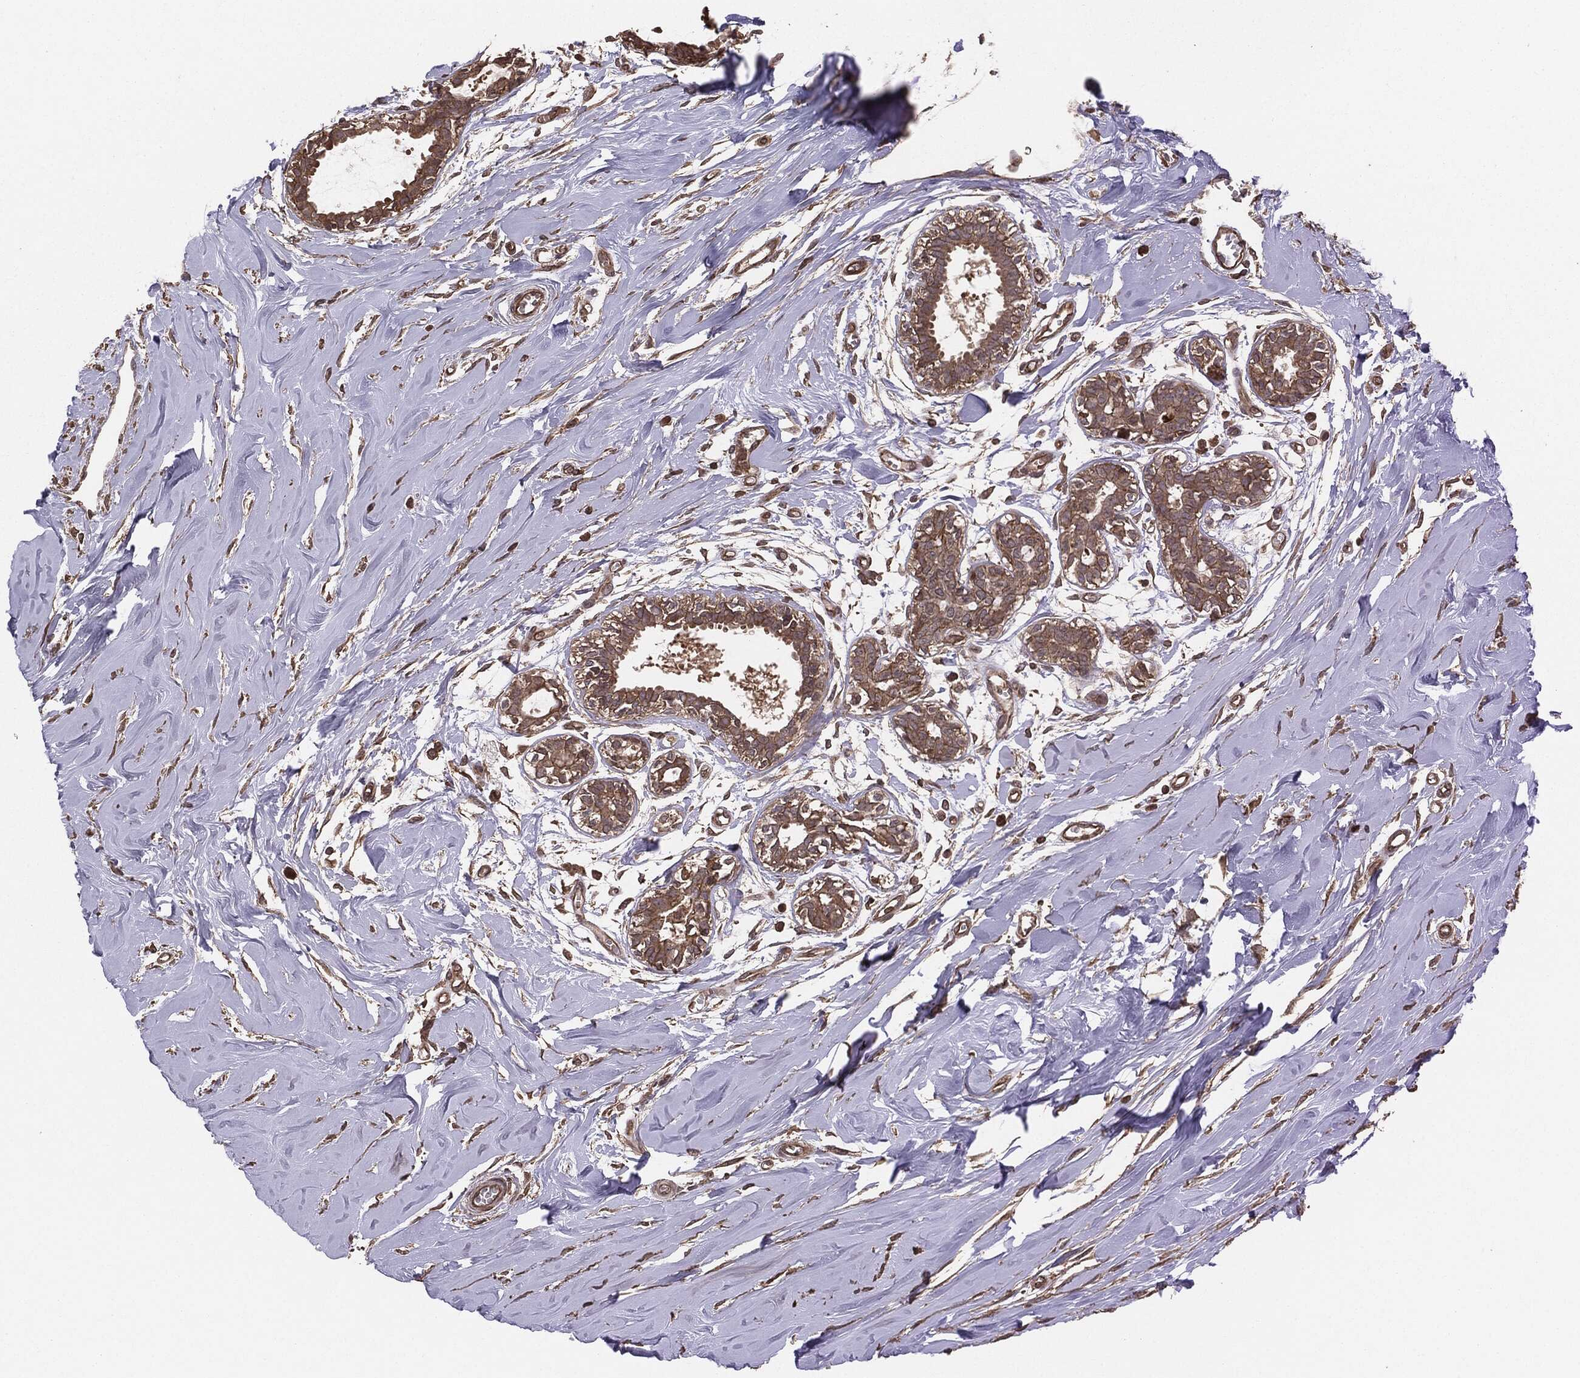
{"staining": {"intensity": "moderate", "quantity": ">75%", "location": "cytoplasmic/membranous"}, "tissue": "soft tissue", "cell_type": "Fibroblasts", "image_type": "normal", "snomed": [{"axis": "morphology", "description": "Normal tissue, NOS"}, {"axis": "topography", "description": "Breast"}], "caption": "Brown immunohistochemical staining in benign soft tissue exhibits moderate cytoplasmic/membranous staining in approximately >75% of fibroblasts. (DAB = brown stain, brightfield microscopy at high magnification).", "gene": "ERBIN", "patient": {"sex": "female", "age": 49}}